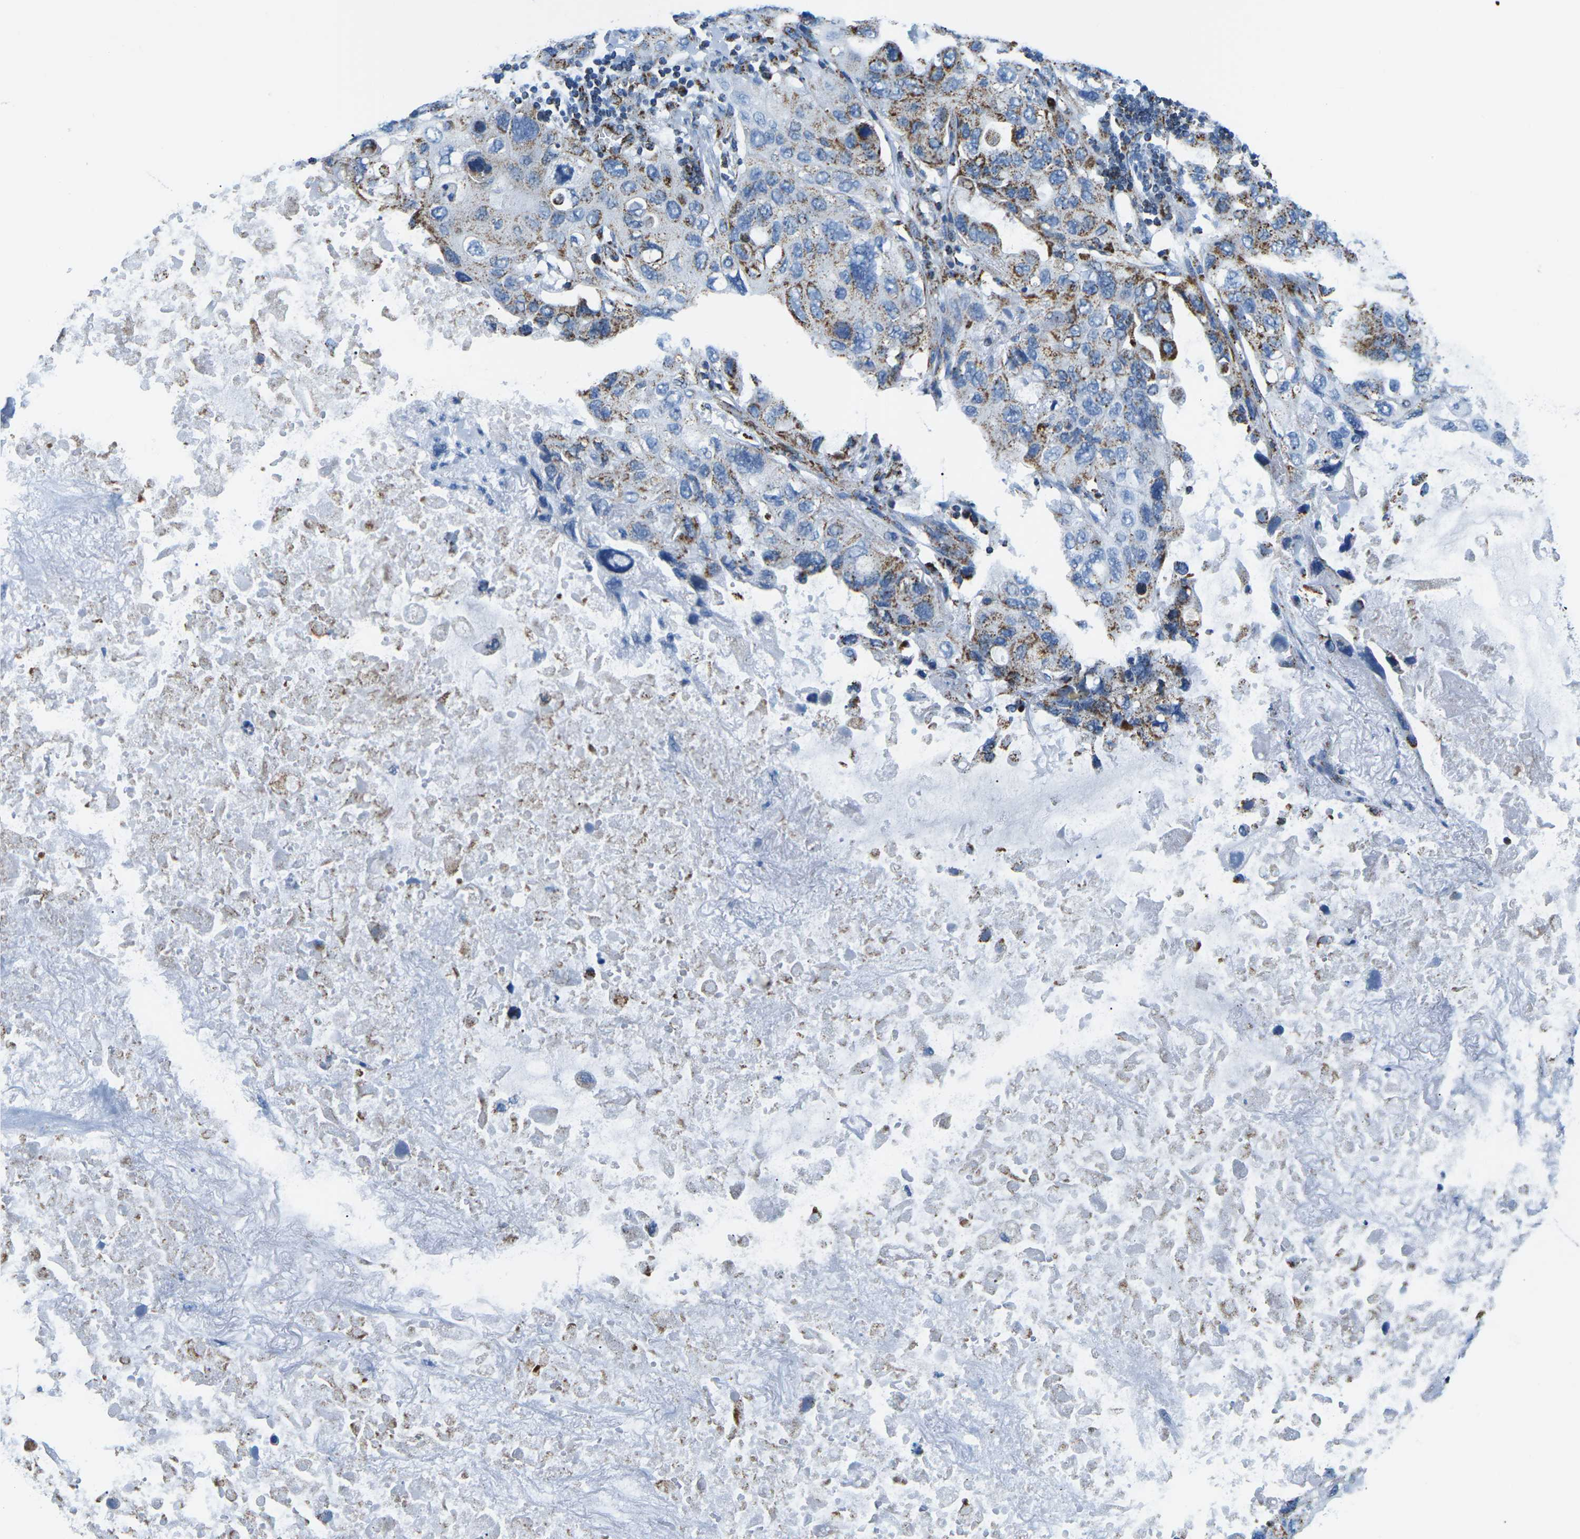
{"staining": {"intensity": "moderate", "quantity": "25%-75%", "location": "cytoplasmic/membranous"}, "tissue": "lung cancer", "cell_type": "Tumor cells", "image_type": "cancer", "snomed": [{"axis": "morphology", "description": "Squamous cell carcinoma, NOS"}, {"axis": "topography", "description": "Lung"}], "caption": "IHC of lung cancer displays medium levels of moderate cytoplasmic/membranous expression in approximately 25%-75% of tumor cells. (IHC, brightfield microscopy, high magnification).", "gene": "COX6C", "patient": {"sex": "female", "age": 73}}